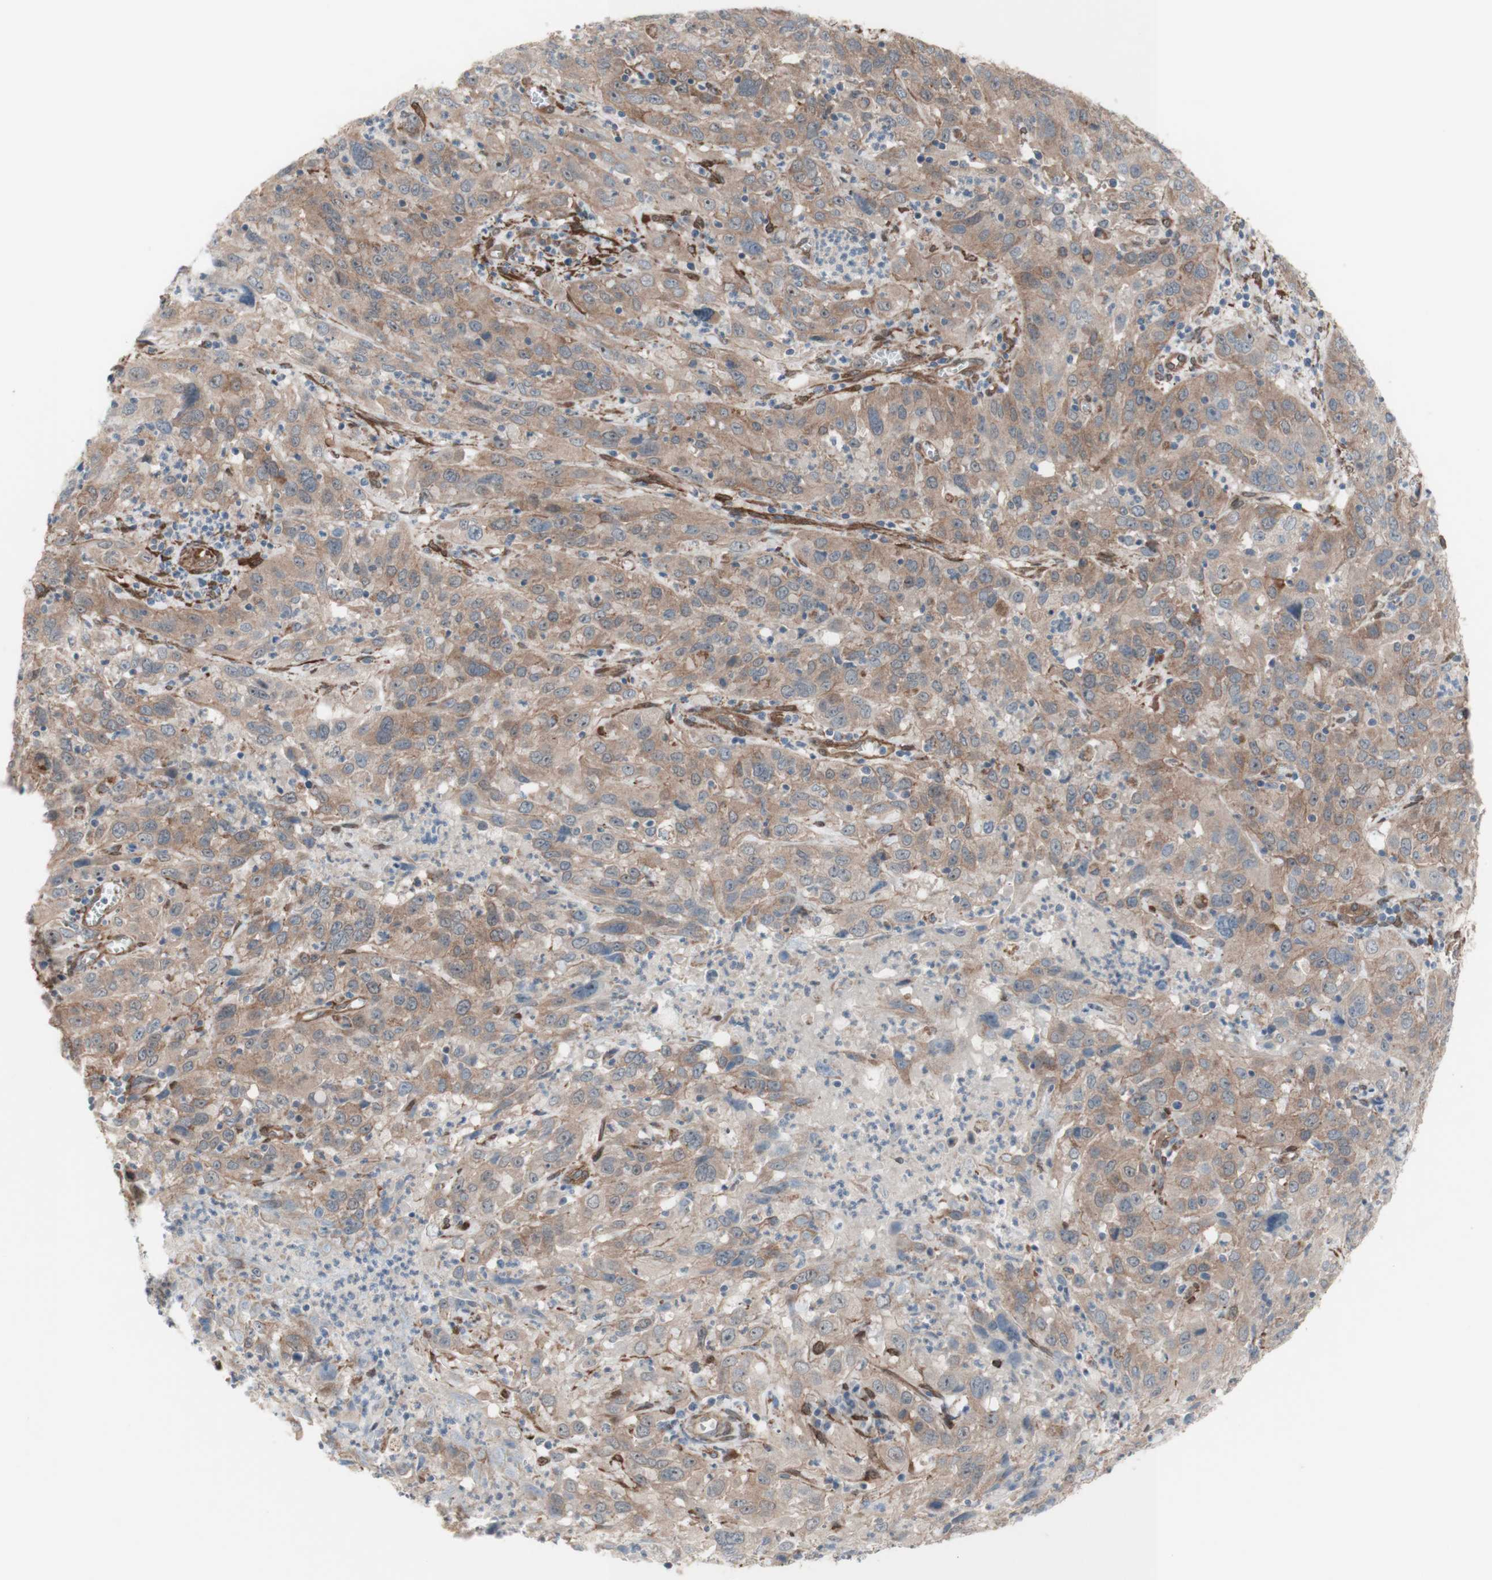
{"staining": {"intensity": "moderate", "quantity": ">75%", "location": "cytoplasmic/membranous"}, "tissue": "cervical cancer", "cell_type": "Tumor cells", "image_type": "cancer", "snomed": [{"axis": "morphology", "description": "Squamous cell carcinoma, NOS"}, {"axis": "topography", "description": "Cervix"}], "caption": "Human cervical cancer (squamous cell carcinoma) stained for a protein (brown) displays moderate cytoplasmic/membranous positive expression in about >75% of tumor cells.", "gene": "CNN3", "patient": {"sex": "female", "age": 32}}